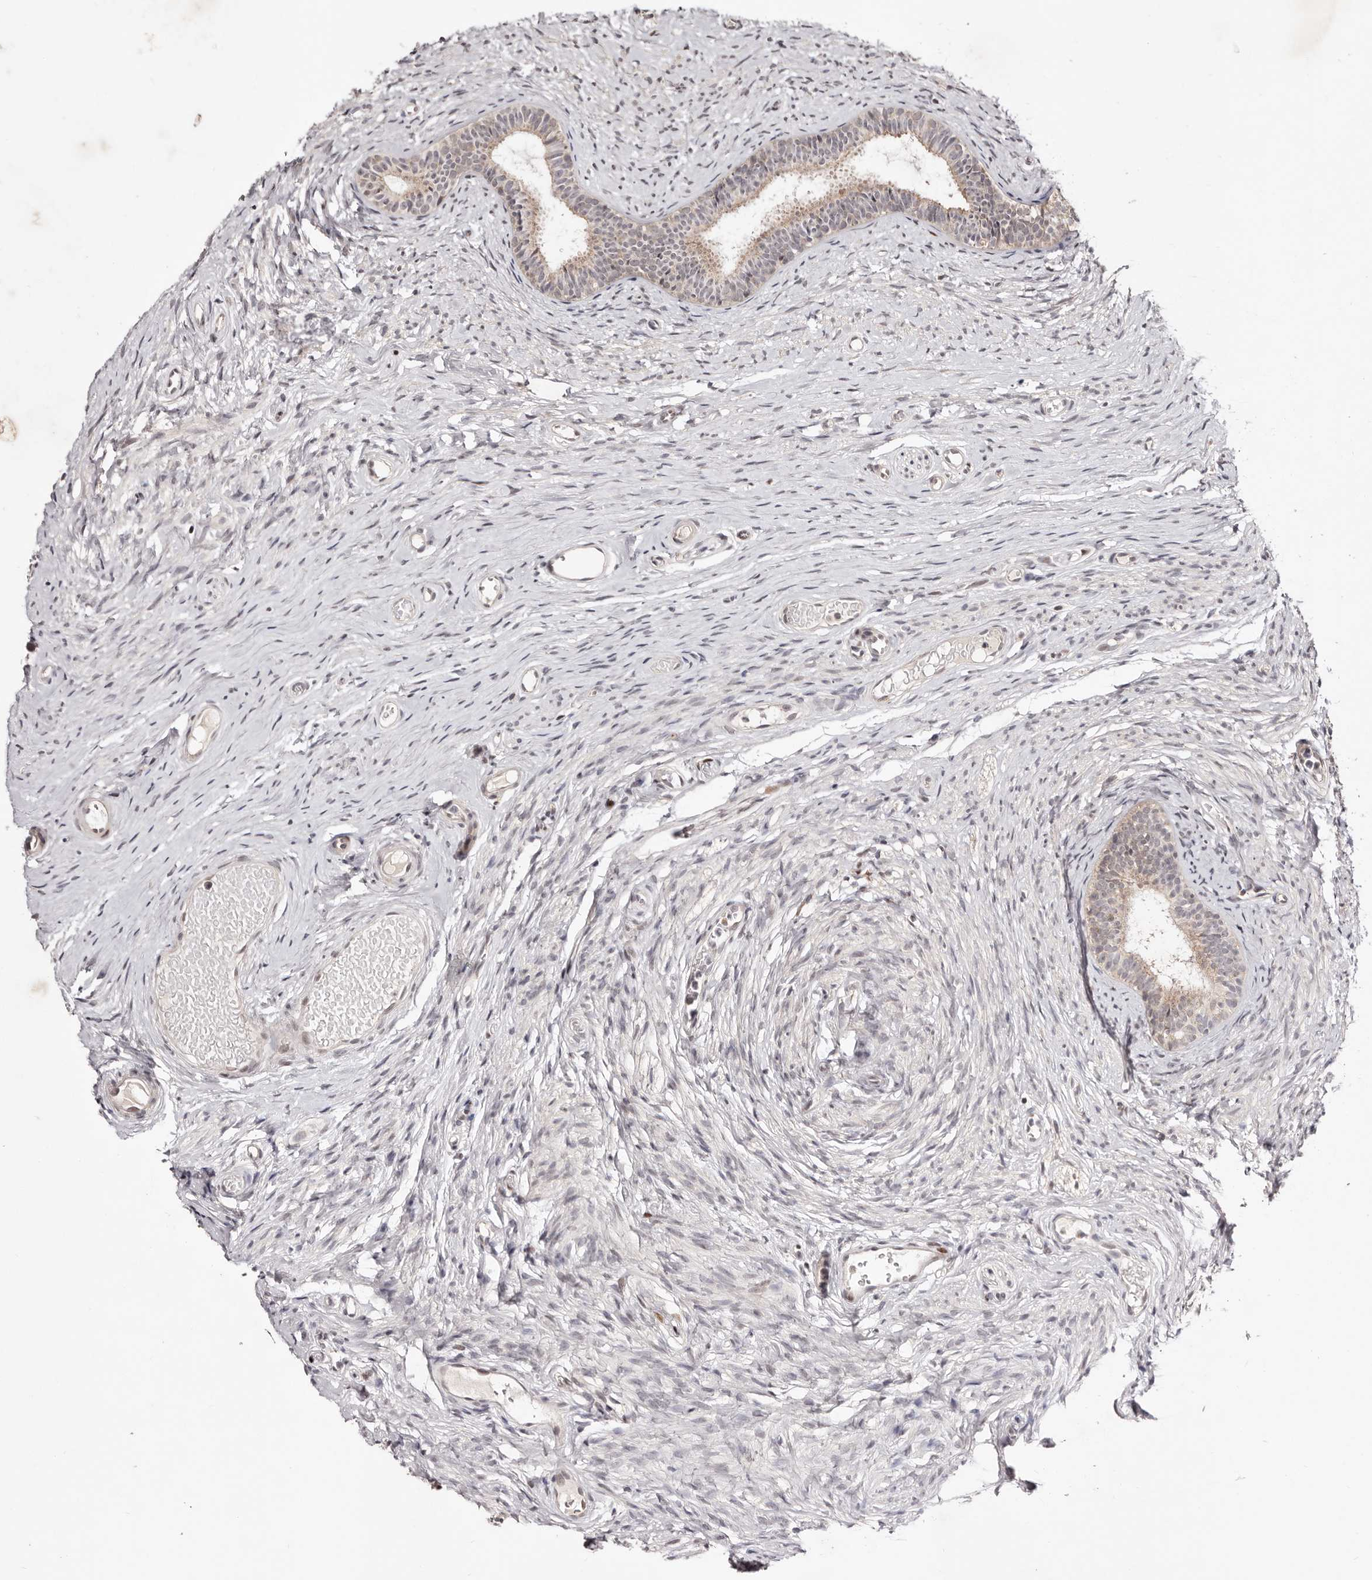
{"staining": {"intensity": "strong", "quantity": "25%-75%", "location": "cytoplasmic/membranous,nuclear"}, "tissue": "epididymis", "cell_type": "Glandular cells", "image_type": "normal", "snomed": [{"axis": "morphology", "description": "Normal tissue, NOS"}, {"axis": "topography", "description": "Epididymis"}], "caption": "A histopathology image of epididymis stained for a protein displays strong cytoplasmic/membranous,nuclear brown staining in glandular cells. (Stains: DAB in brown, nuclei in blue, Microscopy: brightfield microscopy at high magnification).", "gene": "EGR3", "patient": {"sex": "male", "age": 9}}